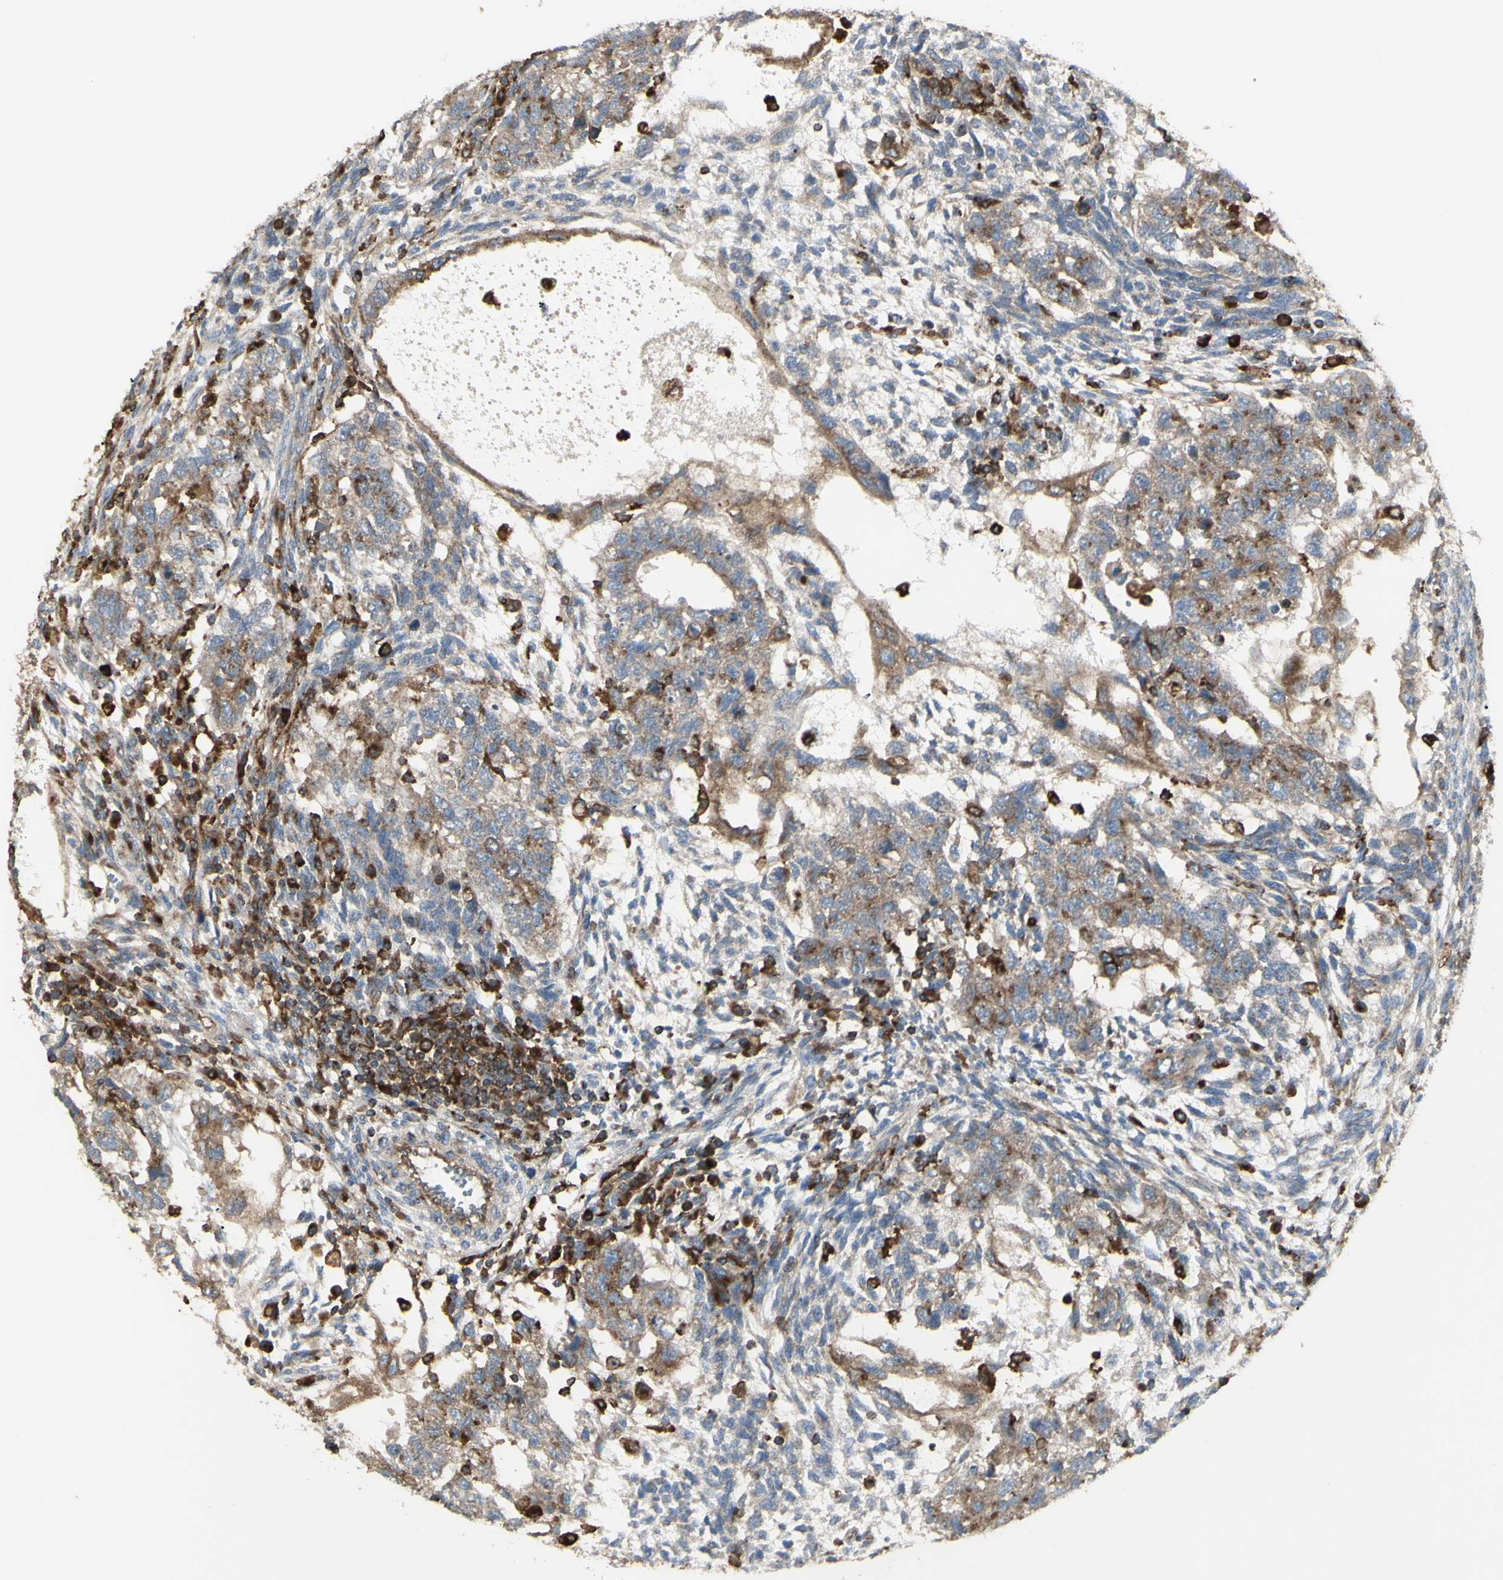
{"staining": {"intensity": "moderate", "quantity": ">75%", "location": "cytoplasmic/membranous"}, "tissue": "testis cancer", "cell_type": "Tumor cells", "image_type": "cancer", "snomed": [{"axis": "morphology", "description": "Normal tissue, NOS"}, {"axis": "morphology", "description": "Carcinoma, Embryonal, NOS"}, {"axis": "topography", "description": "Testis"}], "caption": "Immunohistochemistry (IHC) of human testis cancer shows medium levels of moderate cytoplasmic/membranous positivity in approximately >75% of tumor cells. (DAB (3,3'-diaminobenzidine) IHC, brown staining for protein, blue staining for nuclei).", "gene": "NAPA", "patient": {"sex": "male", "age": 36}}